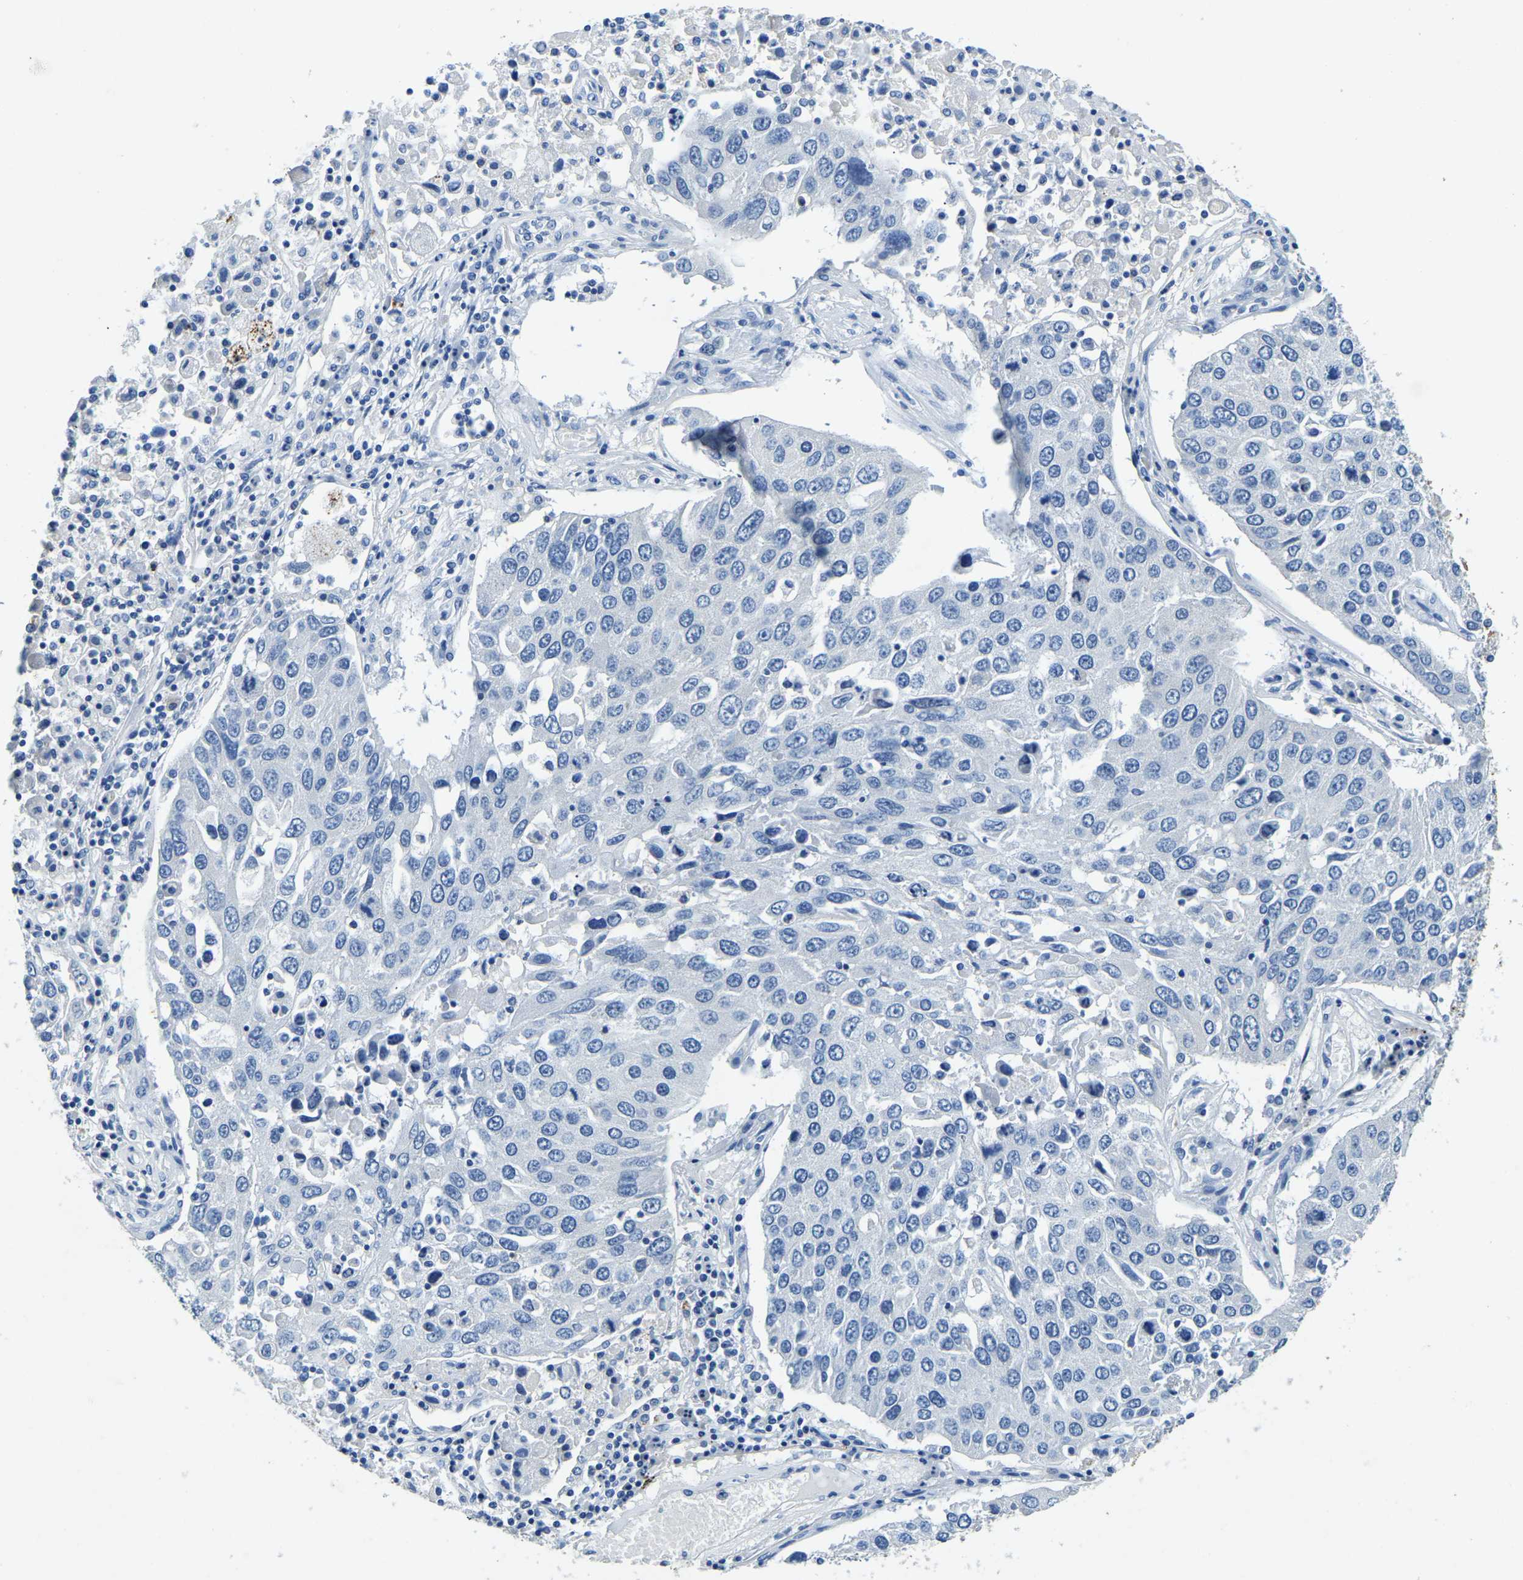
{"staining": {"intensity": "negative", "quantity": "none", "location": "none"}, "tissue": "lung cancer", "cell_type": "Tumor cells", "image_type": "cancer", "snomed": [{"axis": "morphology", "description": "Squamous cell carcinoma, NOS"}, {"axis": "topography", "description": "Lung"}], "caption": "High power microscopy micrograph of an immunohistochemistry (IHC) micrograph of squamous cell carcinoma (lung), revealing no significant expression in tumor cells. The staining is performed using DAB (3,3'-diaminobenzidine) brown chromogen with nuclei counter-stained in using hematoxylin.", "gene": "UBN2", "patient": {"sex": "male", "age": 65}}